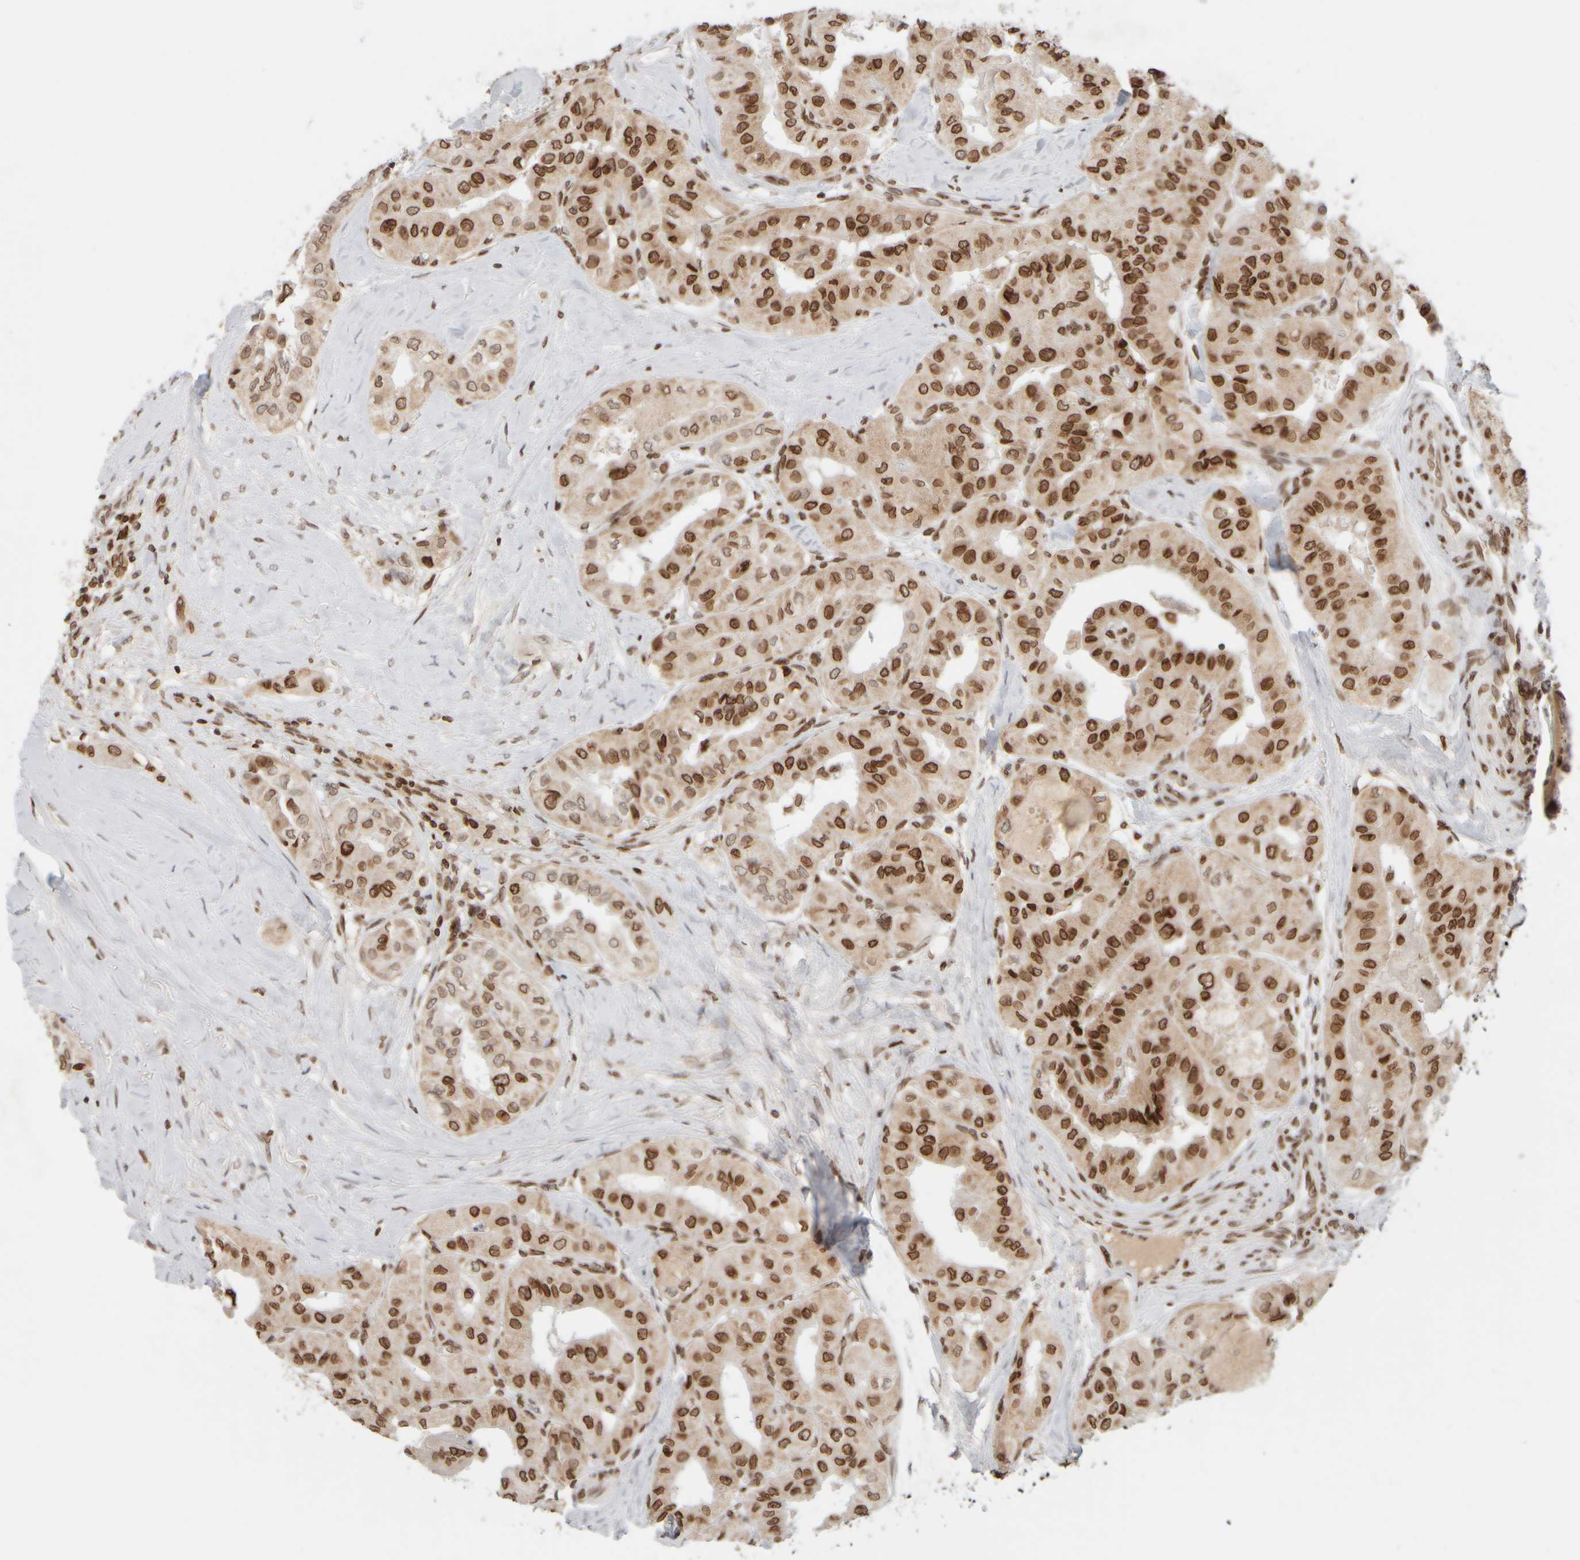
{"staining": {"intensity": "strong", "quantity": ">75%", "location": "nuclear"}, "tissue": "thyroid cancer", "cell_type": "Tumor cells", "image_type": "cancer", "snomed": [{"axis": "morphology", "description": "Papillary adenocarcinoma, NOS"}, {"axis": "topography", "description": "Thyroid gland"}], "caption": "Papillary adenocarcinoma (thyroid) stained with DAB IHC shows high levels of strong nuclear positivity in approximately >75% of tumor cells.", "gene": "ZC3HC1", "patient": {"sex": "female", "age": 59}}